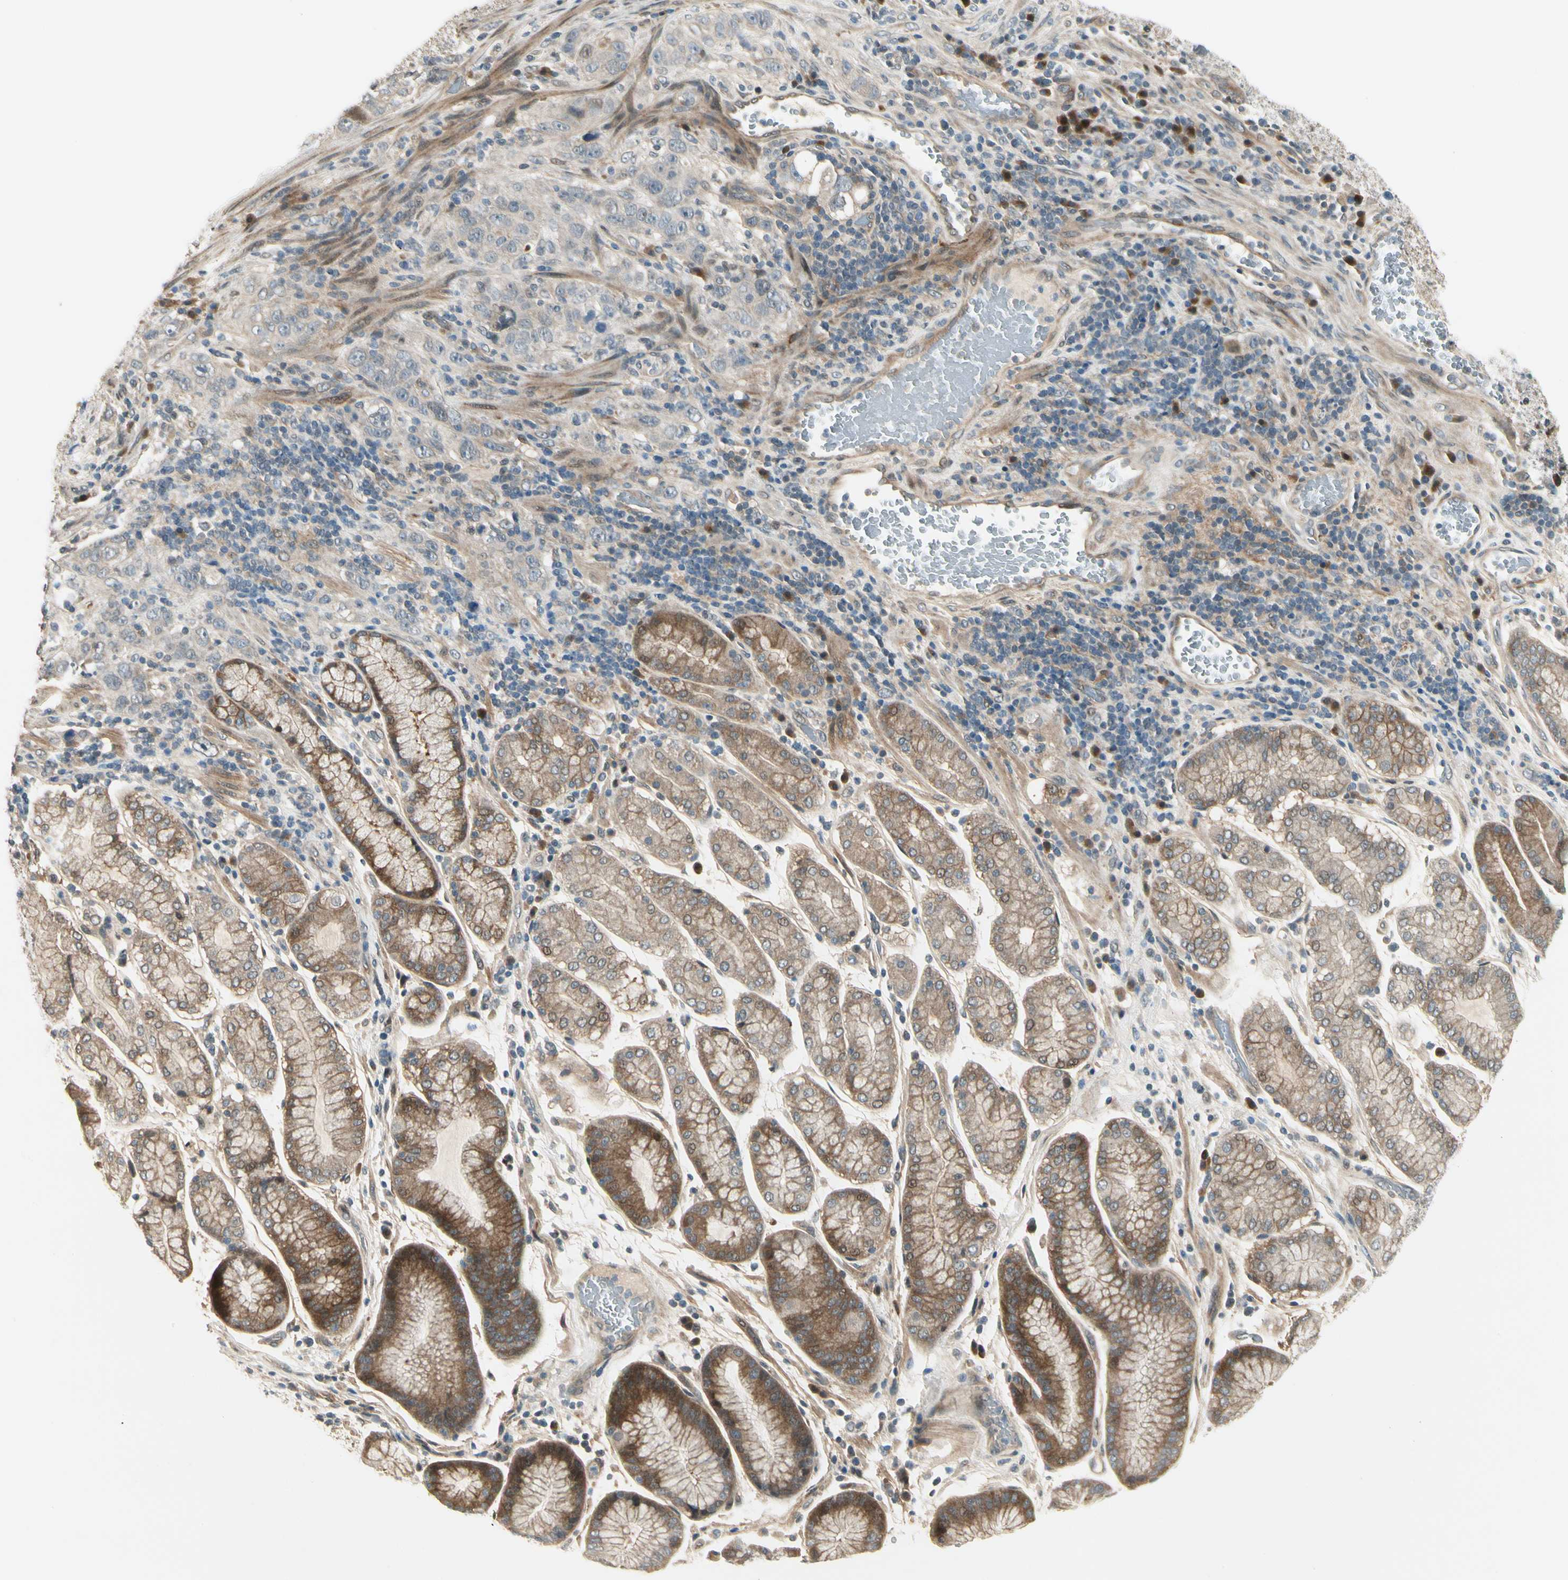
{"staining": {"intensity": "weak", "quantity": "<25%", "location": "cytoplasmic/membranous"}, "tissue": "stomach cancer", "cell_type": "Tumor cells", "image_type": "cancer", "snomed": [{"axis": "morphology", "description": "Normal tissue, NOS"}, {"axis": "morphology", "description": "Adenocarcinoma, NOS"}, {"axis": "topography", "description": "Stomach"}], "caption": "Immunohistochemistry (IHC) histopathology image of neoplastic tissue: human stomach cancer stained with DAB shows no significant protein staining in tumor cells.", "gene": "EPHB3", "patient": {"sex": "male", "age": 48}}